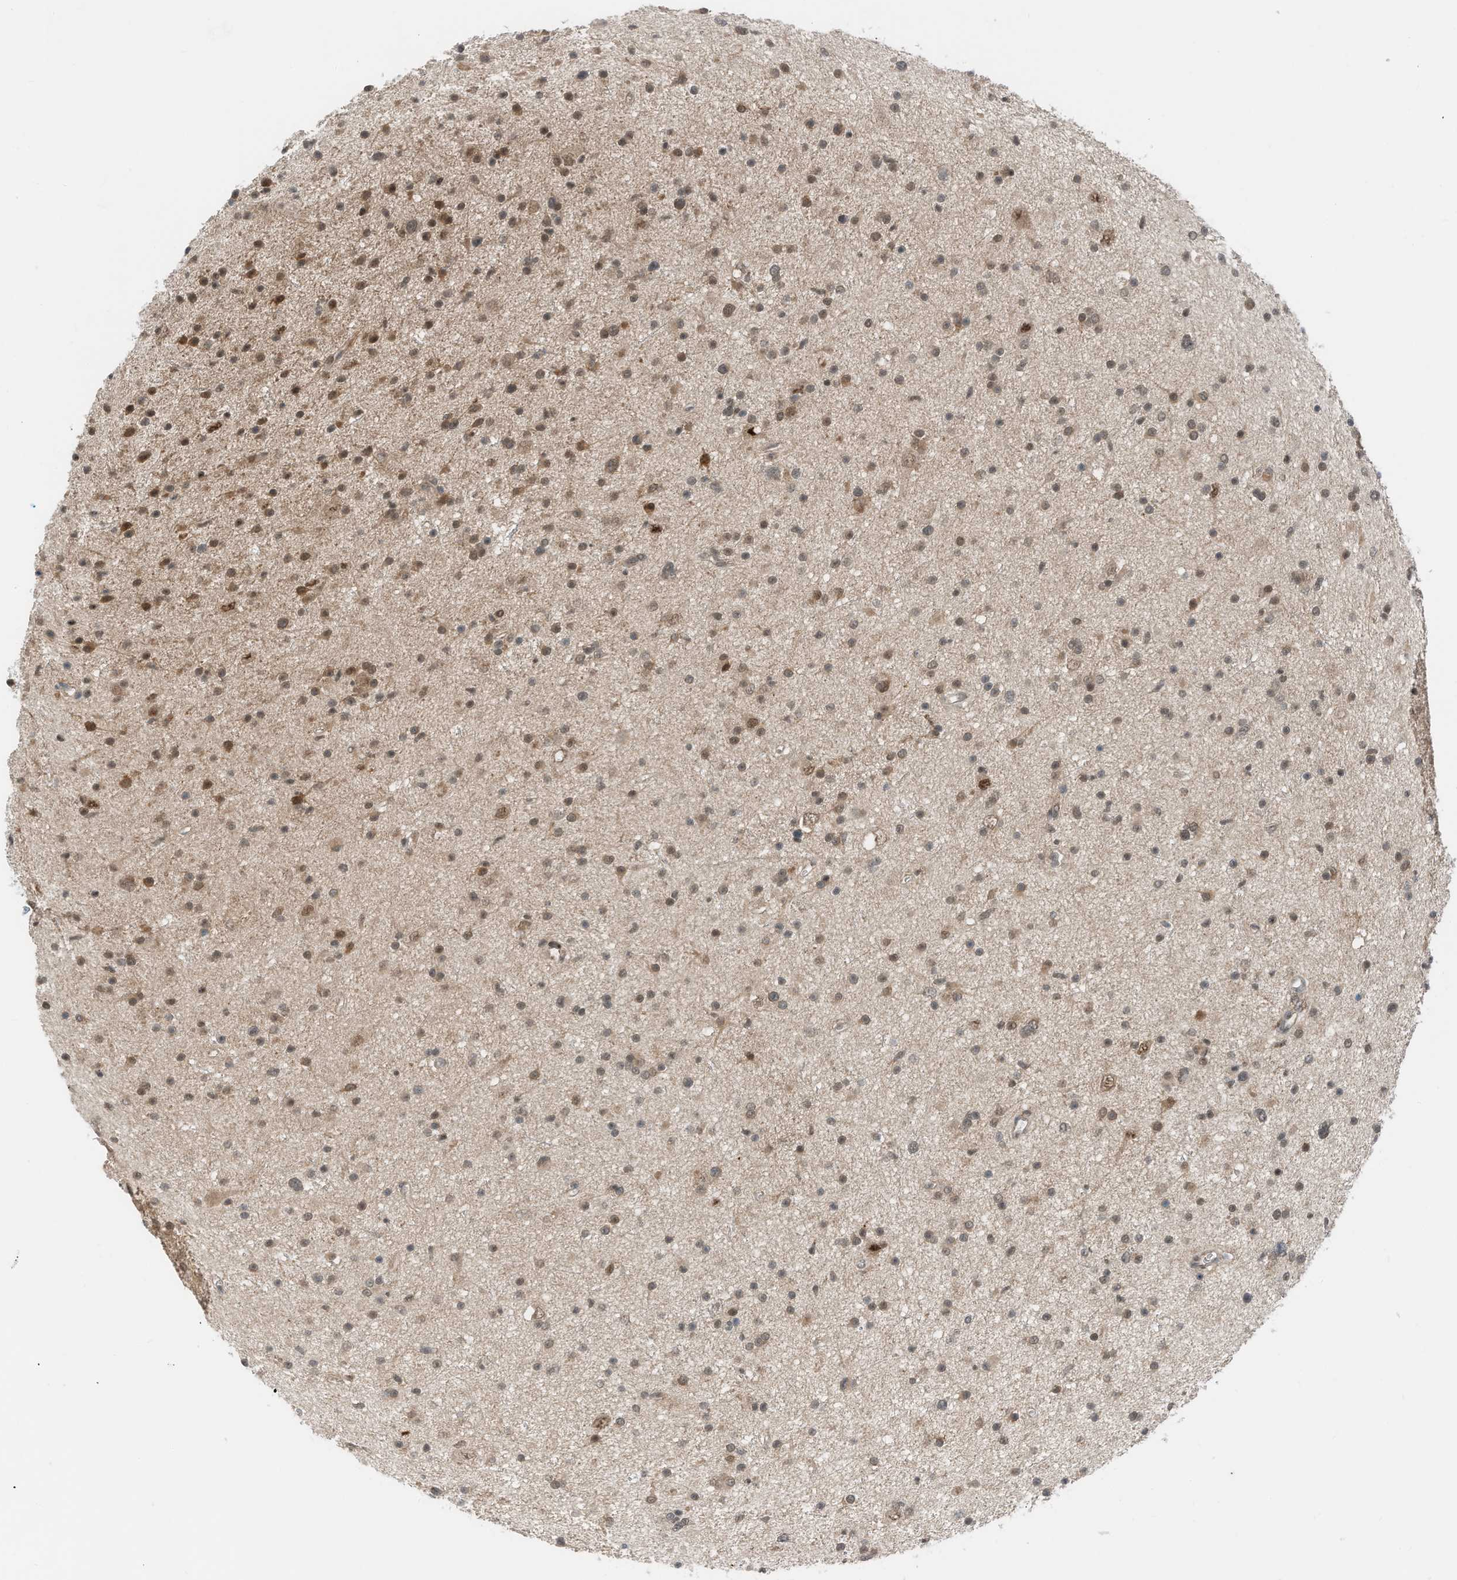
{"staining": {"intensity": "moderate", "quantity": ">75%", "location": "nuclear"}, "tissue": "glioma", "cell_type": "Tumor cells", "image_type": "cancer", "snomed": [{"axis": "morphology", "description": "Glioma, malignant, Low grade"}, {"axis": "topography", "description": "Cerebral cortex"}], "caption": "High-magnification brightfield microscopy of malignant low-grade glioma stained with DAB (brown) and counterstained with hematoxylin (blue). tumor cells exhibit moderate nuclear expression is identified in about>75% of cells. Using DAB (brown) and hematoxylin (blue) stains, captured at high magnification using brightfield microscopy.", "gene": "RMND1", "patient": {"sex": "female", "age": 39}}